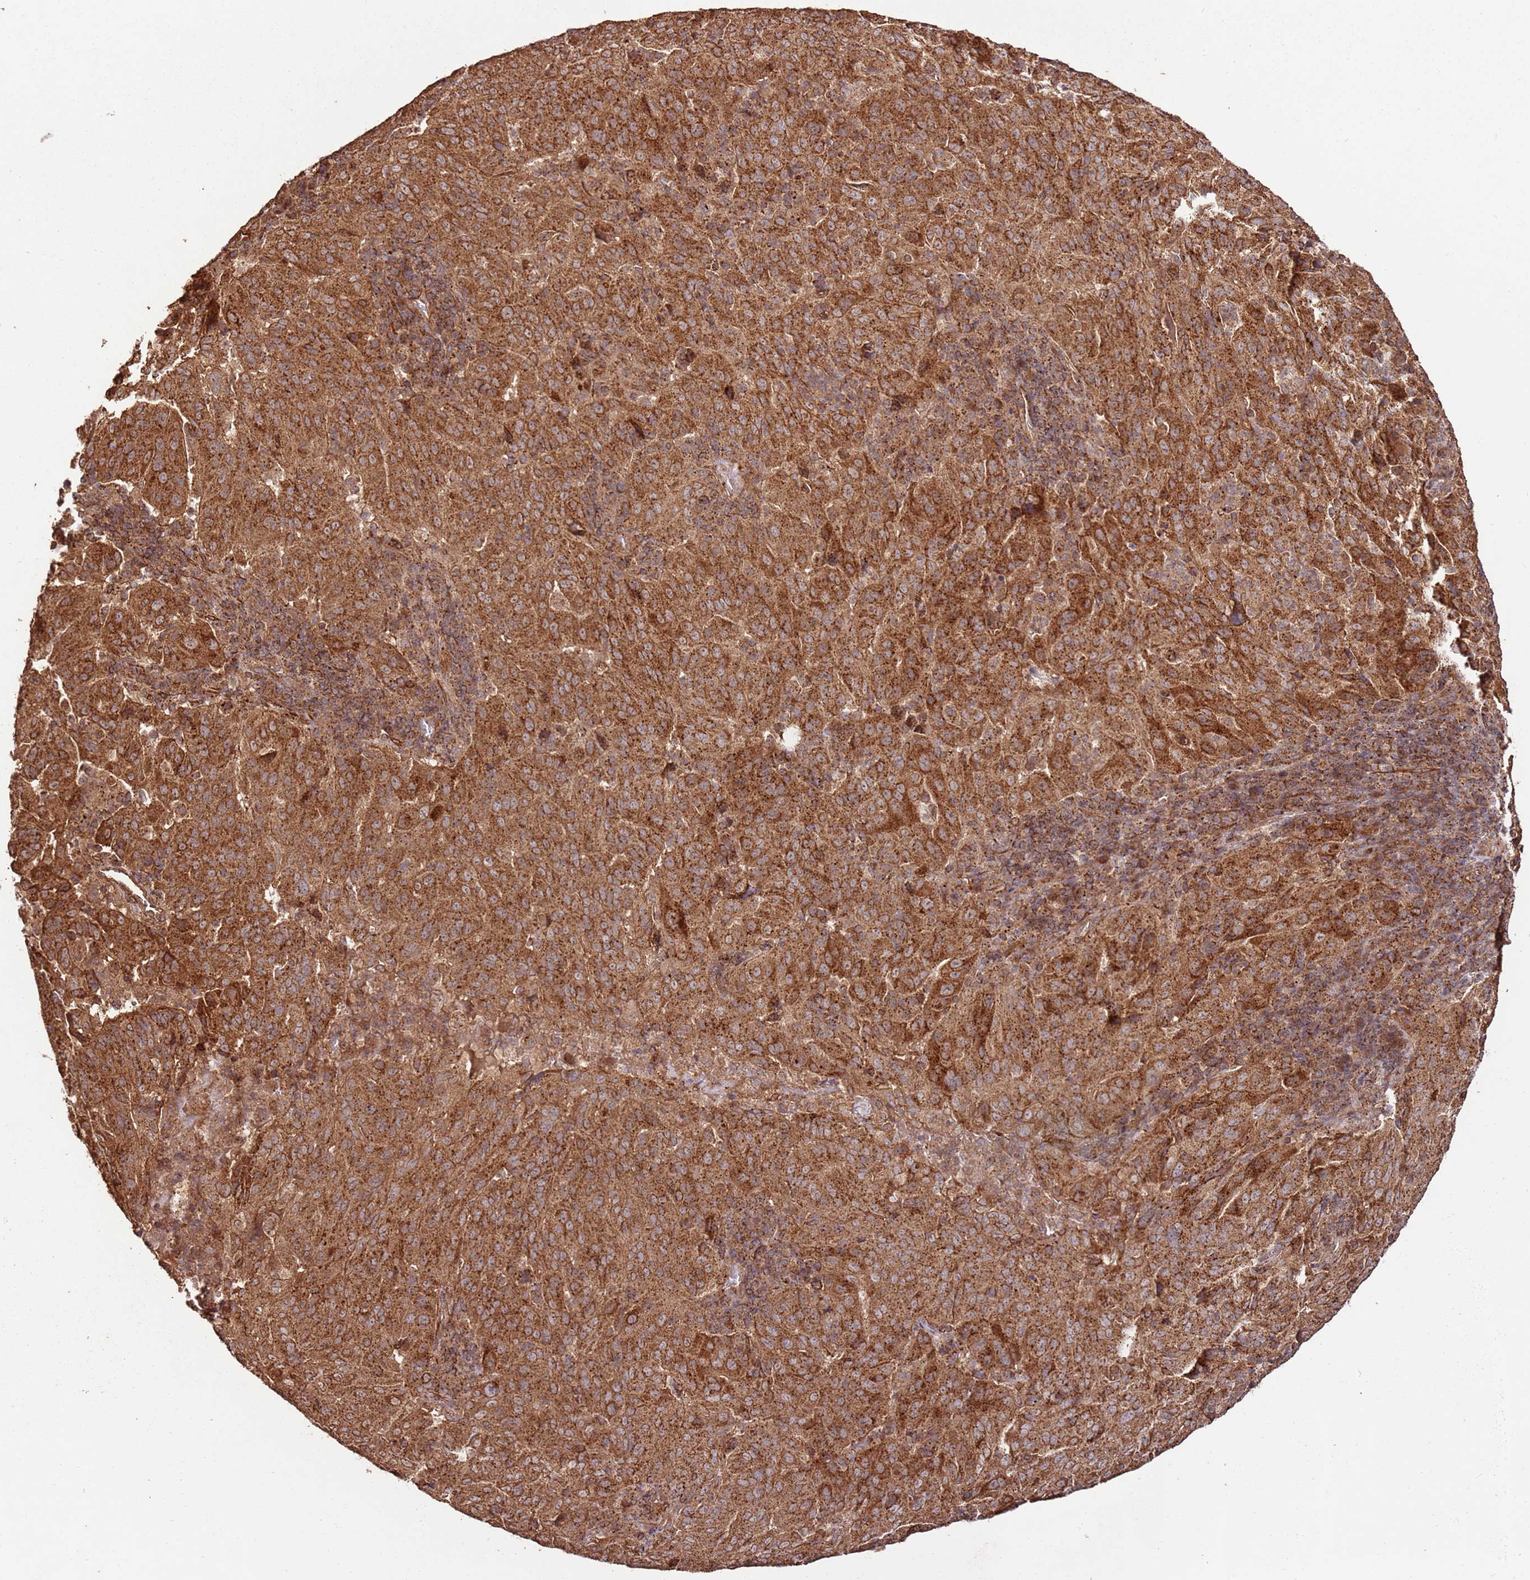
{"staining": {"intensity": "strong", "quantity": ">75%", "location": "cytoplasmic/membranous"}, "tissue": "pancreatic cancer", "cell_type": "Tumor cells", "image_type": "cancer", "snomed": [{"axis": "morphology", "description": "Adenocarcinoma, NOS"}, {"axis": "topography", "description": "Pancreas"}], "caption": "IHC staining of pancreatic adenocarcinoma, which demonstrates high levels of strong cytoplasmic/membranous staining in about >75% of tumor cells indicating strong cytoplasmic/membranous protein expression. The staining was performed using DAB (brown) for protein detection and nuclei were counterstained in hematoxylin (blue).", "gene": "FAM186A", "patient": {"sex": "male", "age": 63}}